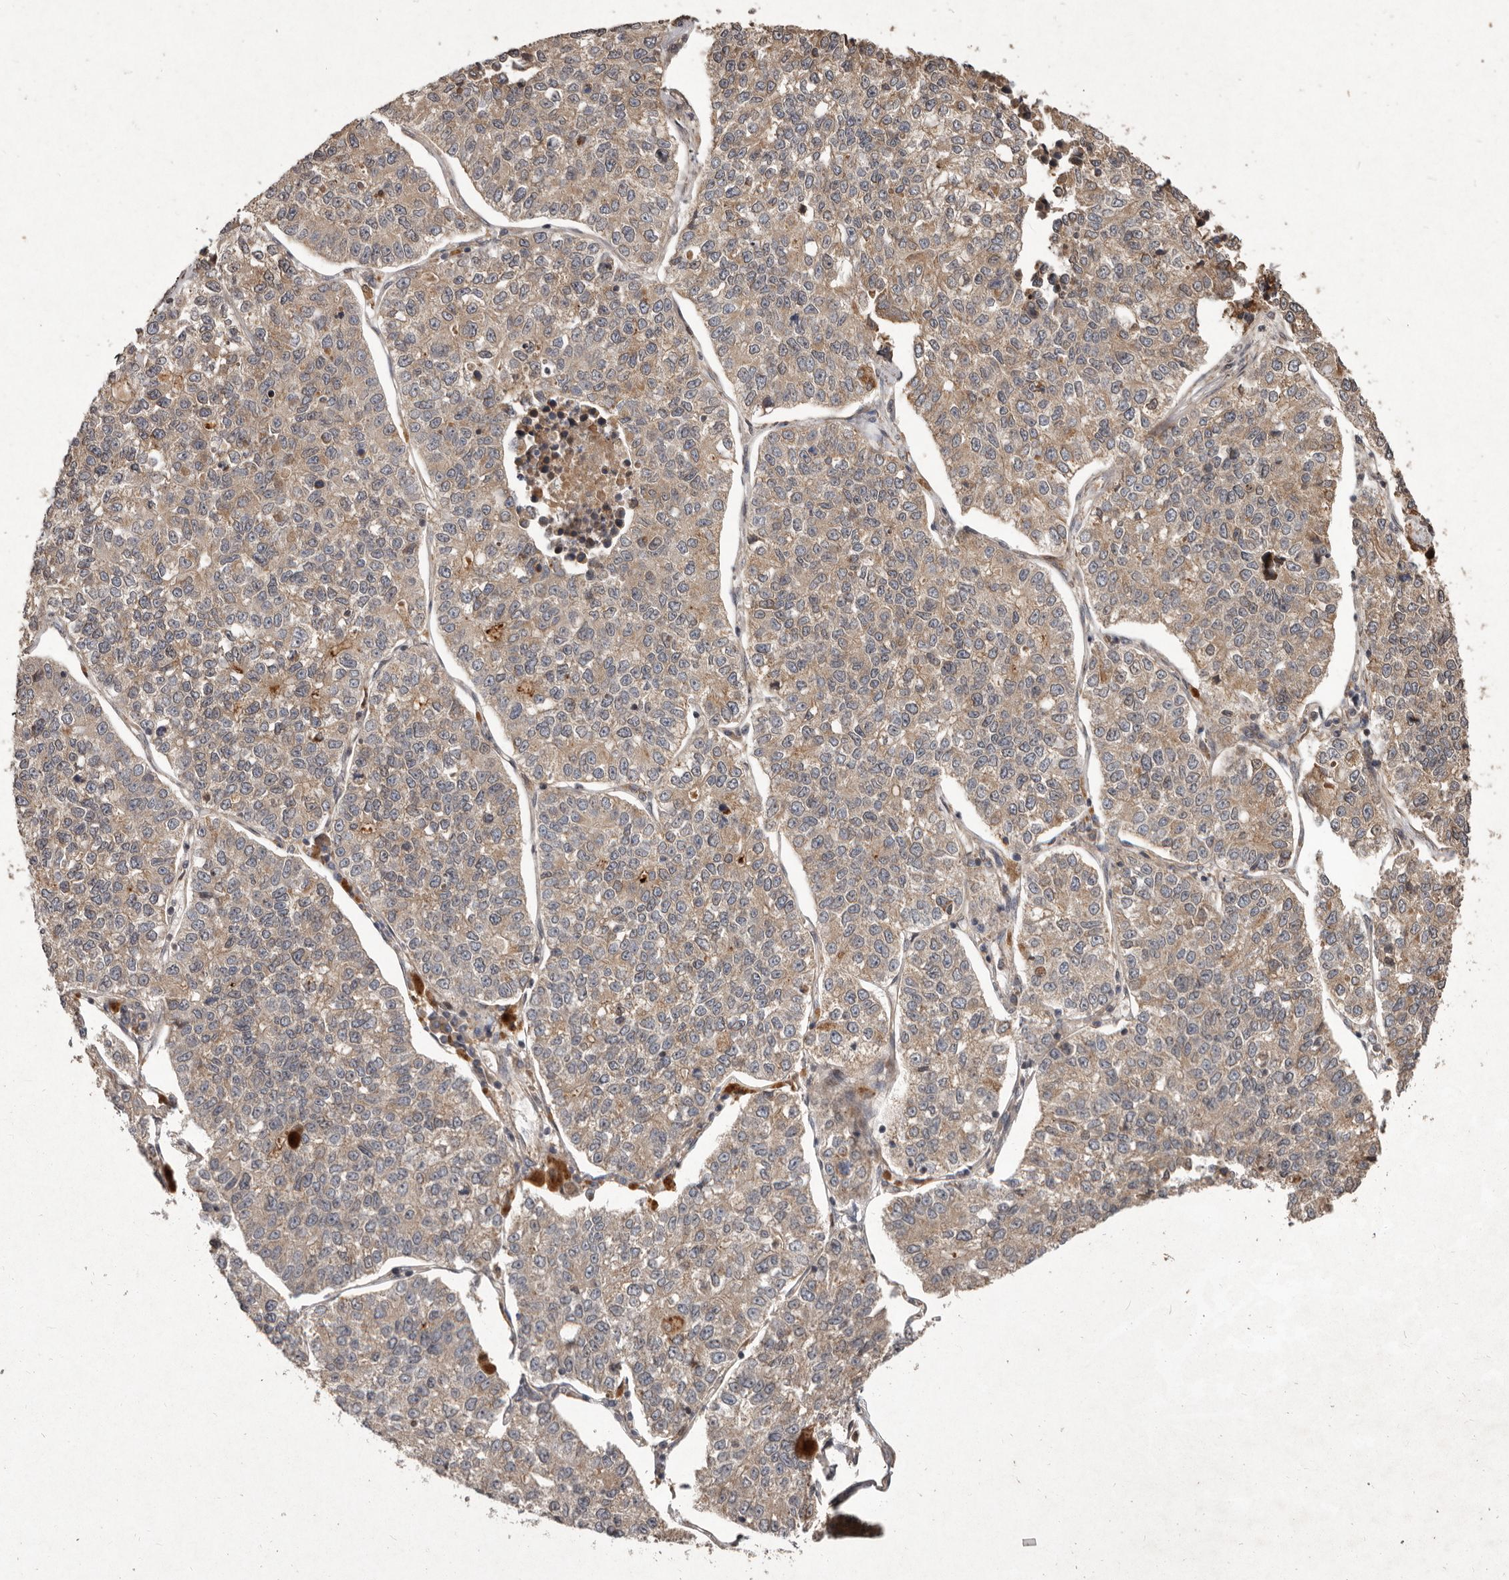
{"staining": {"intensity": "weak", "quantity": ">75%", "location": "cytoplasmic/membranous"}, "tissue": "lung cancer", "cell_type": "Tumor cells", "image_type": "cancer", "snomed": [{"axis": "morphology", "description": "Adenocarcinoma, NOS"}, {"axis": "topography", "description": "Lung"}], "caption": "Brown immunohistochemical staining in human lung cancer (adenocarcinoma) demonstrates weak cytoplasmic/membranous staining in about >75% of tumor cells.", "gene": "SEMA3A", "patient": {"sex": "male", "age": 49}}